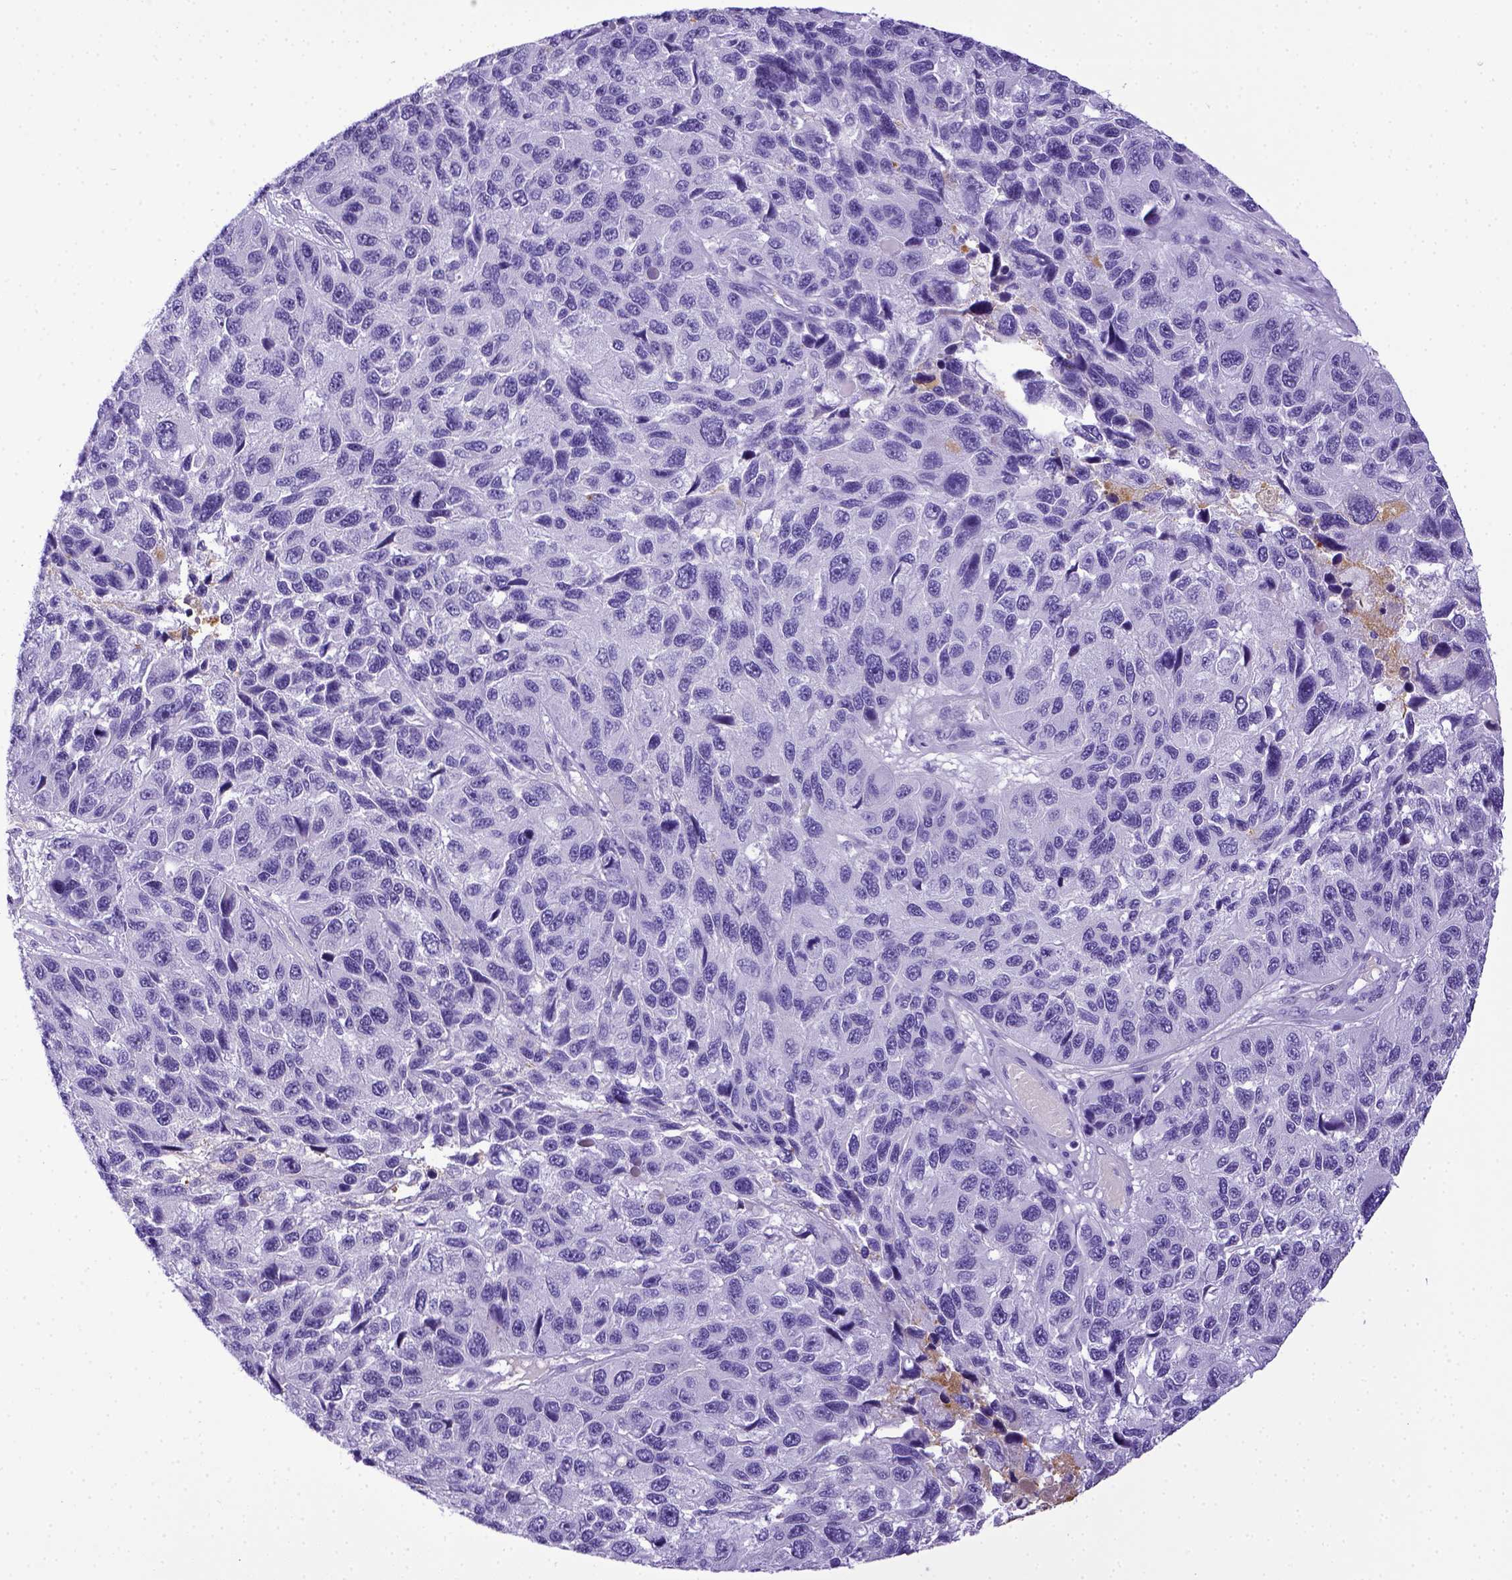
{"staining": {"intensity": "negative", "quantity": "none", "location": "none"}, "tissue": "melanoma", "cell_type": "Tumor cells", "image_type": "cancer", "snomed": [{"axis": "morphology", "description": "Malignant melanoma, NOS"}, {"axis": "topography", "description": "Skin"}], "caption": "IHC histopathology image of human melanoma stained for a protein (brown), which shows no expression in tumor cells.", "gene": "ITIH4", "patient": {"sex": "male", "age": 53}}